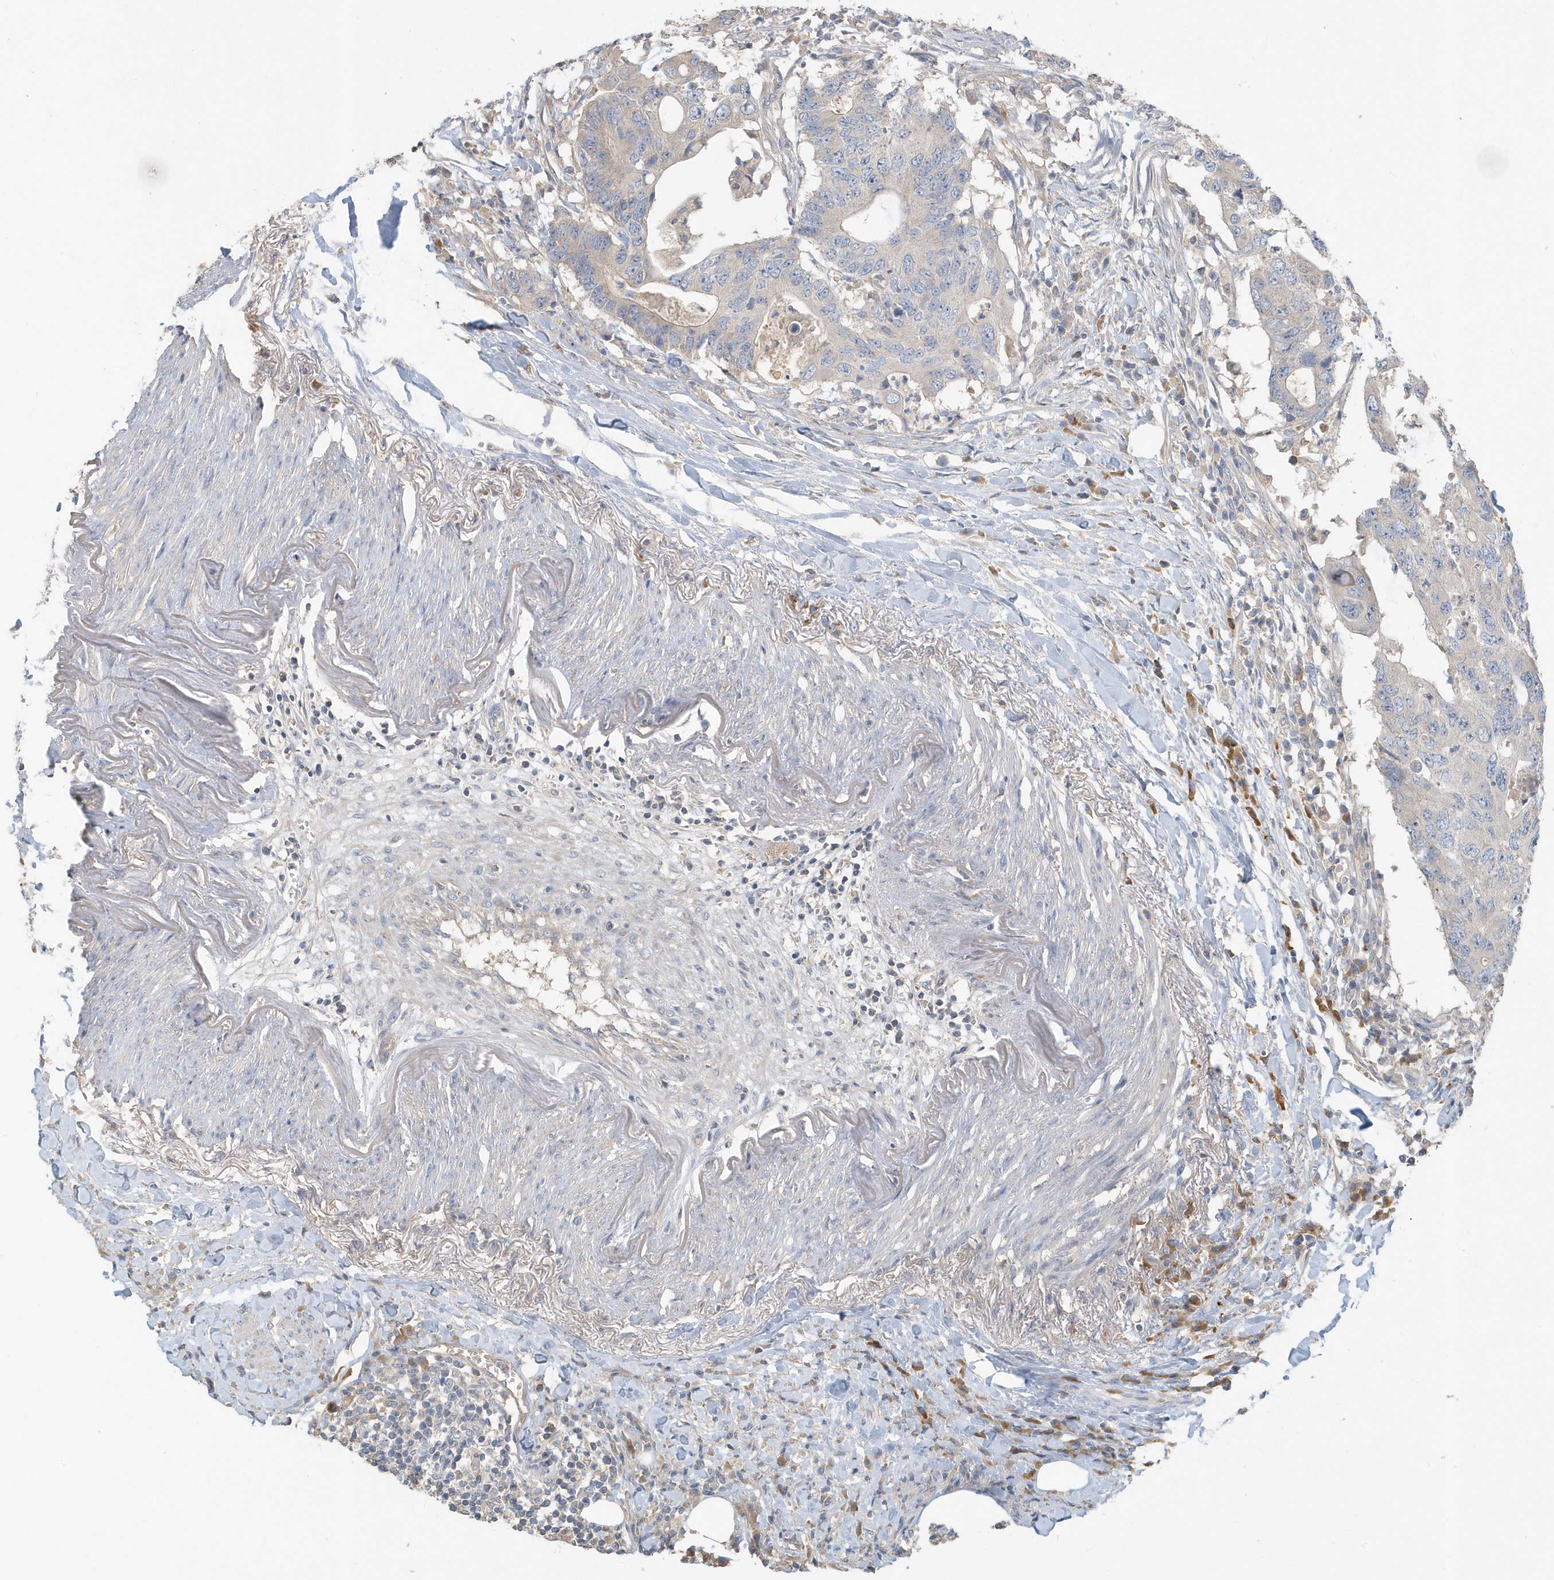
{"staining": {"intensity": "negative", "quantity": "none", "location": "none"}, "tissue": "colorectal cancer", "cell_type": "Tumor cells", "image_type": "cancer", "snomed": [{"axis": "morphology", "description": "Adenocarcinoma, NOS"}, {"axis": "topography", "description": "Colon"}], "caption": "DAB (3,3'-diaminobenzidine) immunohistochemical staining of adenocarcinoma (colorectal) demonstrates no significant staining in tumor cells.", "gene": "USP53", "patient": {"sex": "male", "age": 71}}